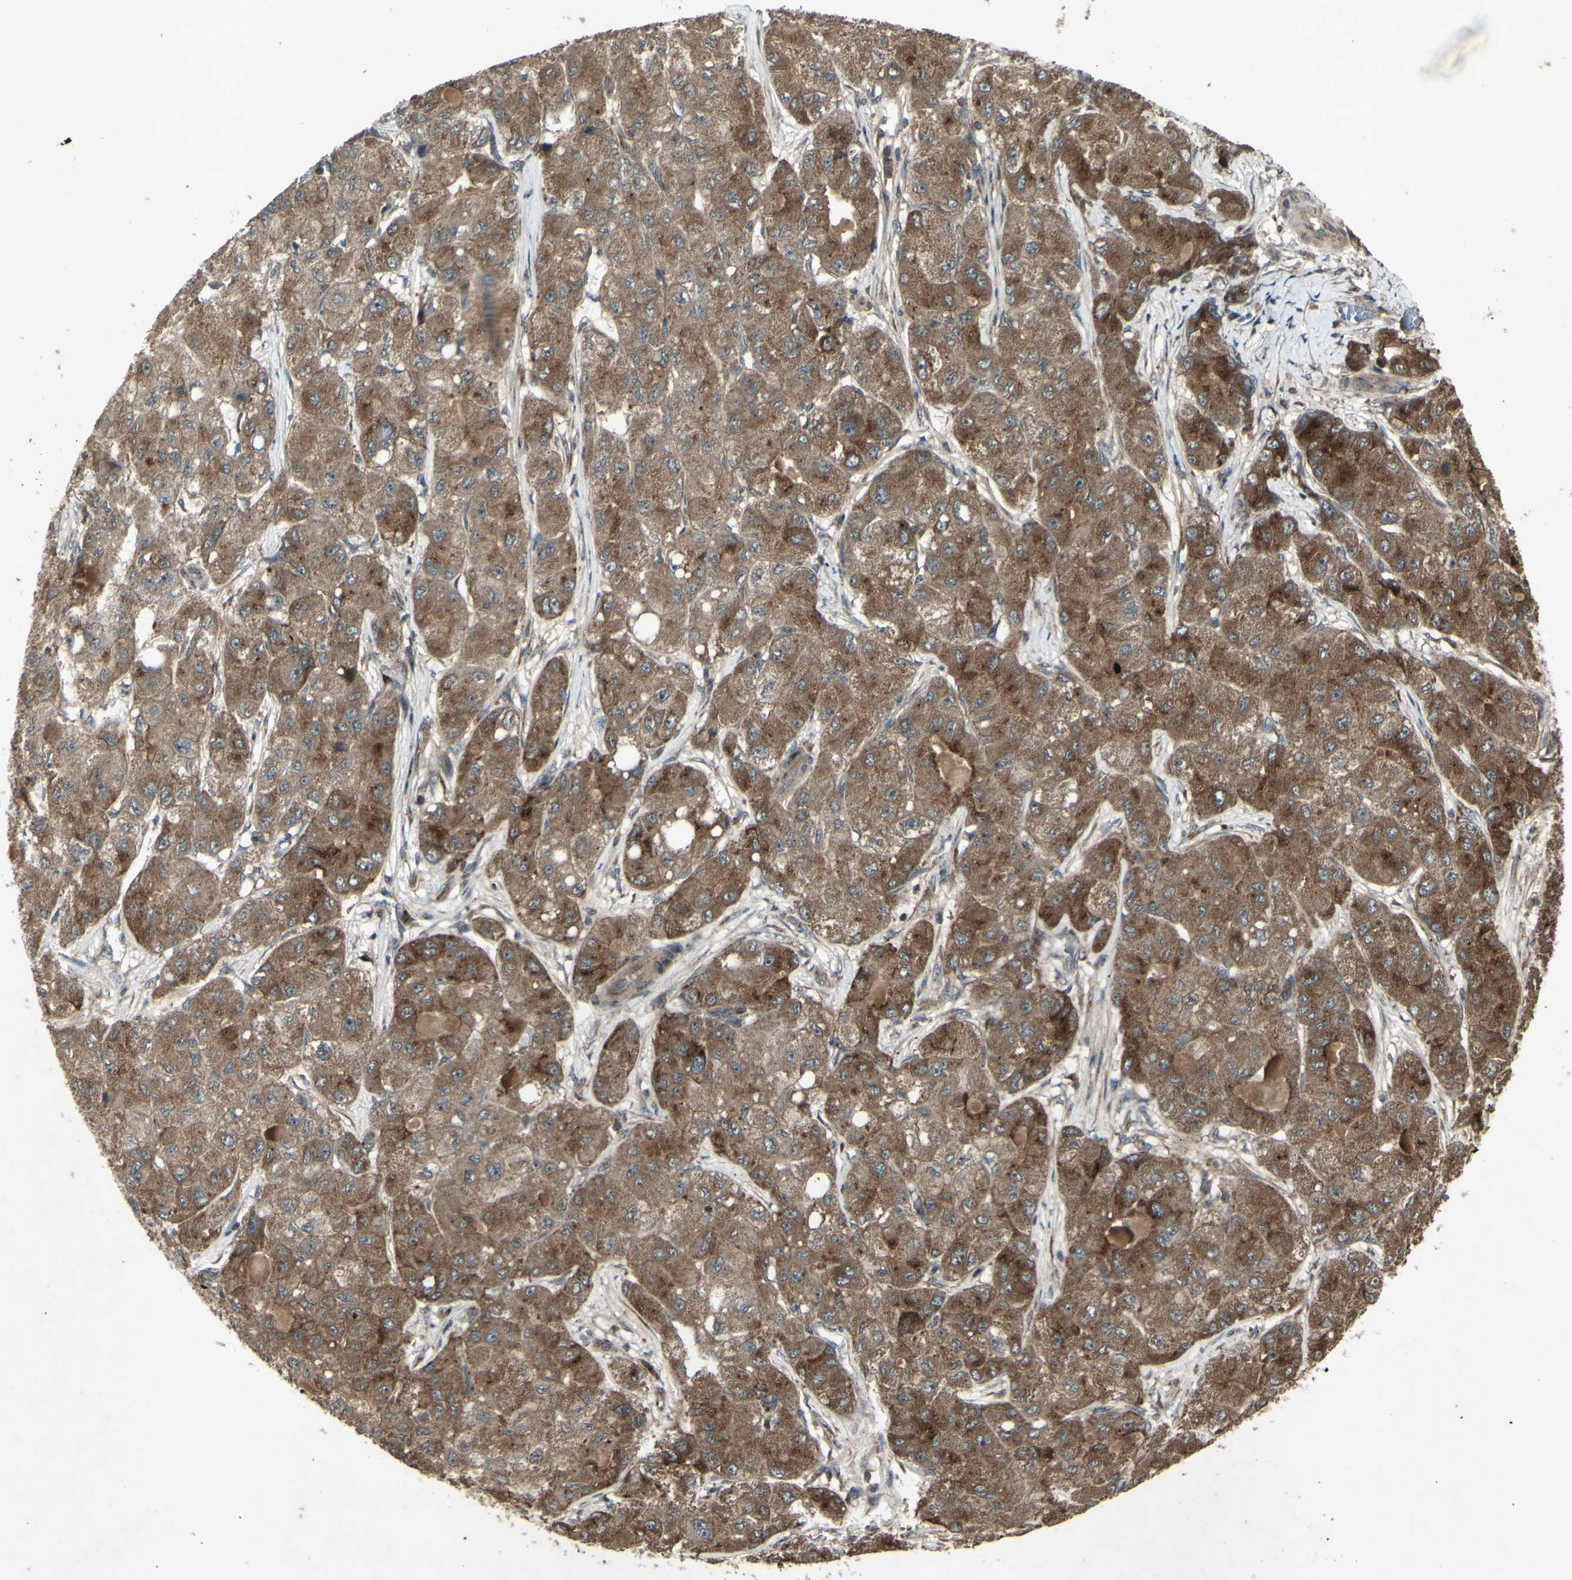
{"staining": {"intensity": "moderate", "quantity": ">75%", "location": "cytoplasmic/membranous"}, "tissue": "liver cancer", "cell_type": "Tumor cells", "image_type": "cancer", "snomed": [{"axis": "morphology", "description": "Carcinoma, Hepatocellular, NOS"}, {"axis": "topography", "description": "Liver"}], "caption": "Liver hepatocellular carcinoma was stained to show a protein in brown. There is medium levels of moderate cytoplasmic/membranous staining in about >75% of tumor cells.", "gene": "AP1G1", "patient": {"sex": "male", "age": 80}}